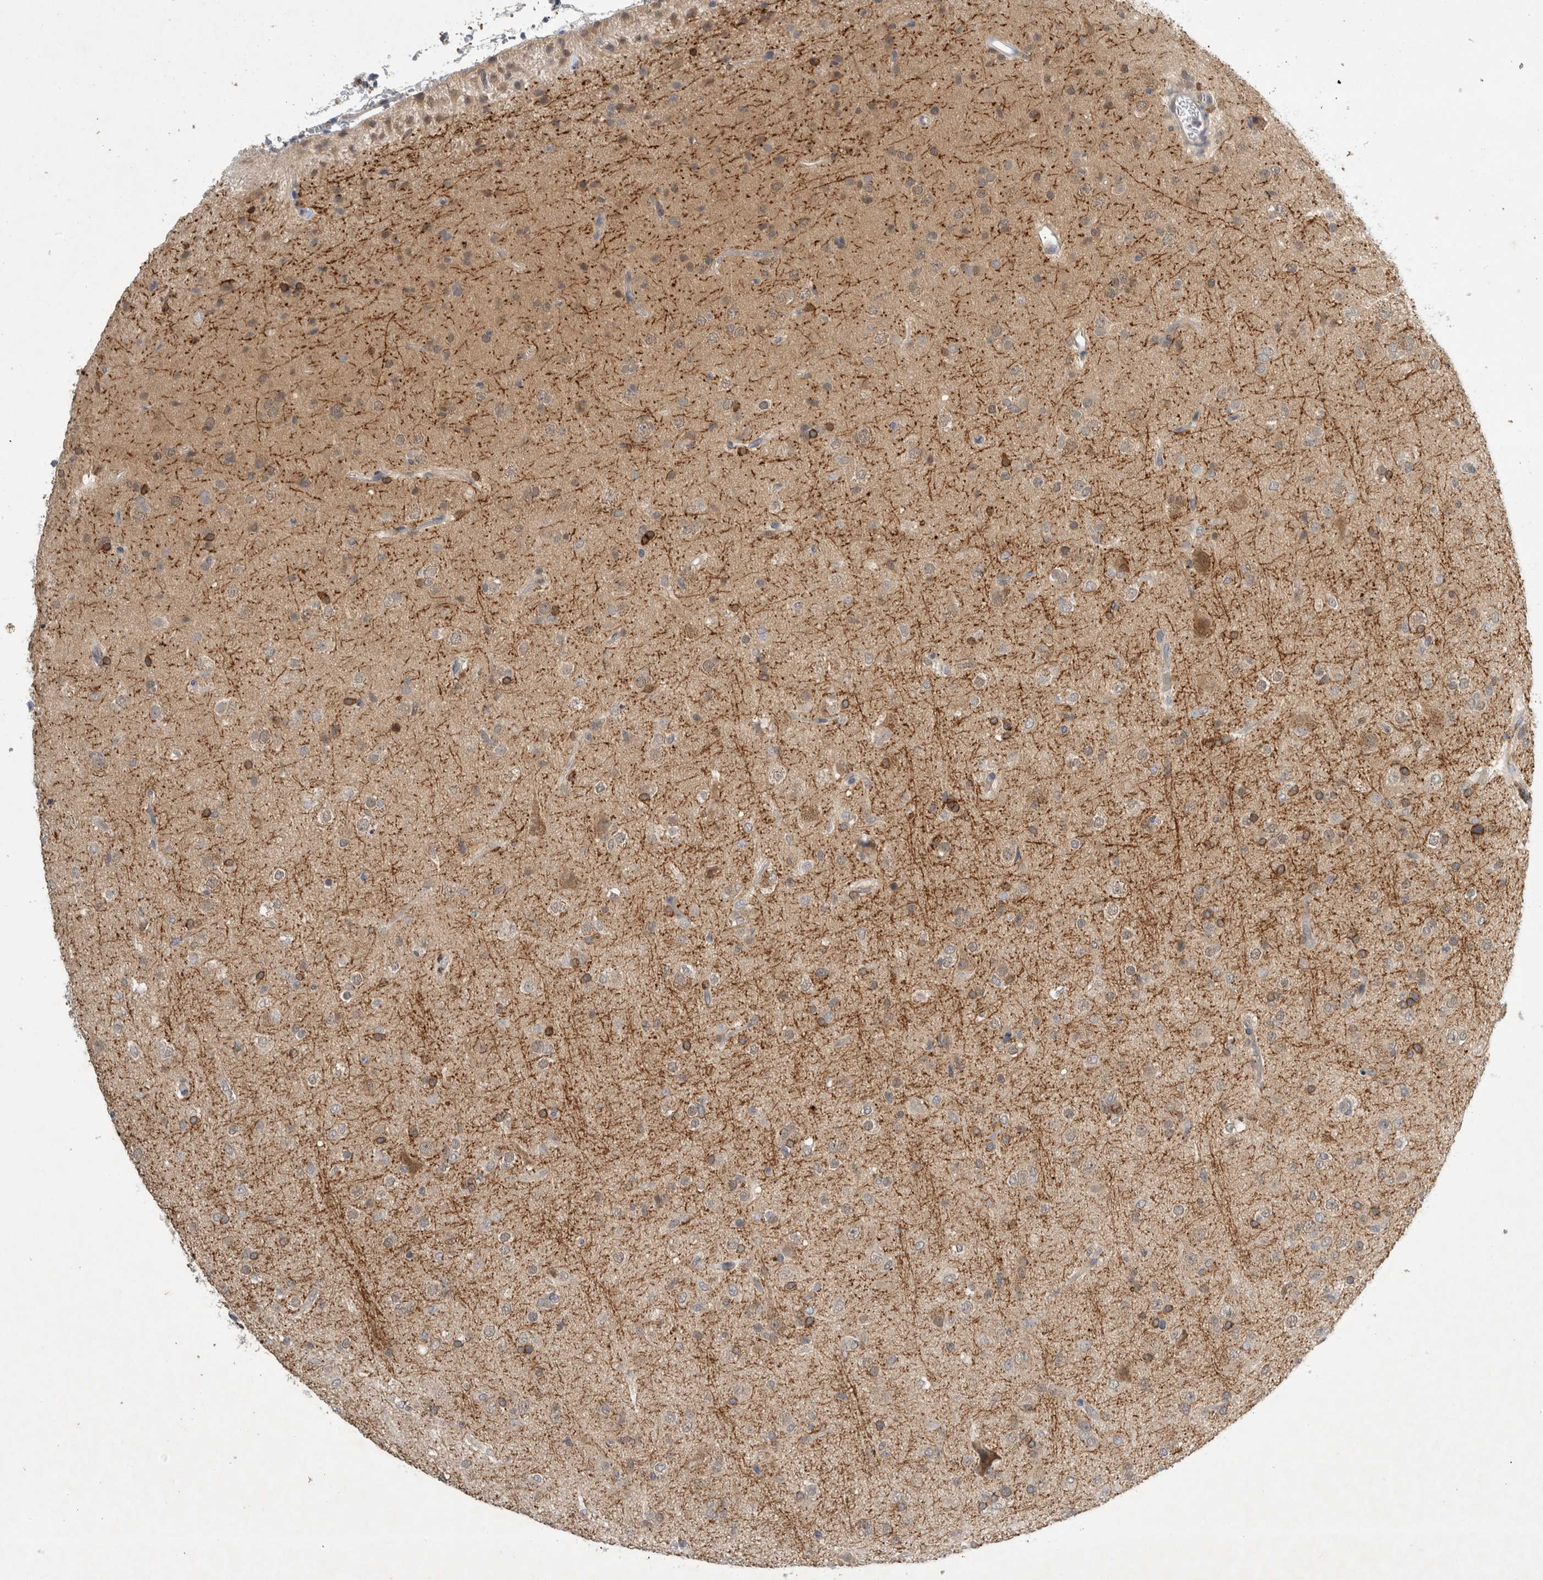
{"staining": {"intensity": "weak", "quantity": "<25%", "location": "cytoplasmic/membranous"}, "tissue": "glioma", "cell_type": "Tumor cells", "image_type": "cancer", "snomed": [{"axis": "morphology", "description": "Glioma, malignant, Low grade"}, {"axis": "topography", "description": "Brain"}], "caption": "Tumor cells are negative for protein expression in human malignant glioma (low-grade). (Immunohistochemistry, brightfield microscopy, high magnification).", "gene": "AASDHPPT", "patient": {"sex": "male", "age": 65}}